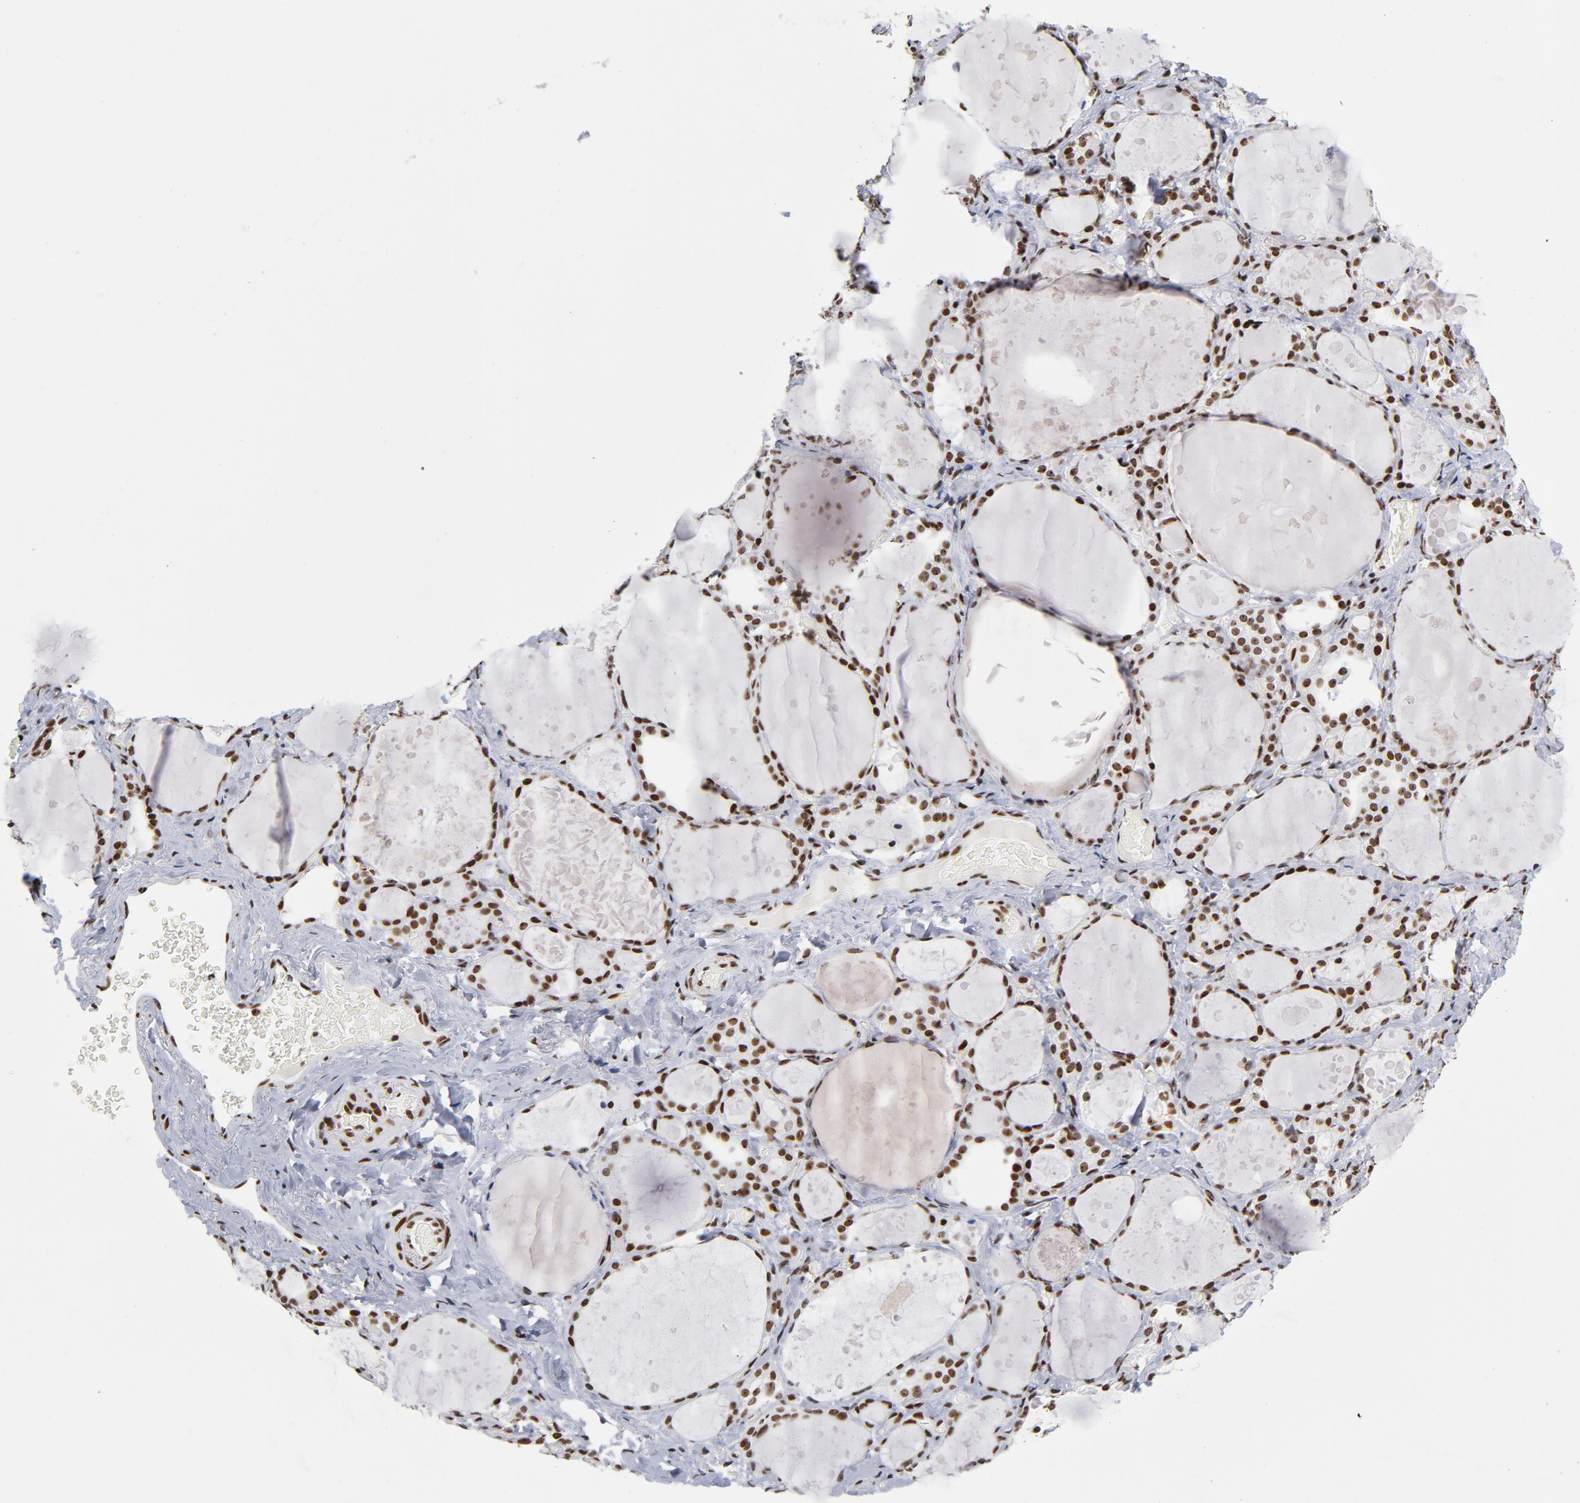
{"staining": {"intensity": "strong", "quantity": ">75%", "location": "nuclear"}, "tissue": "thyroid gland", "cell_type": "Glandular cells", "image_type": "normal", "snomed": [{"axis": "morphology", "description": "Normal tissue, NOS"}, {"axis": "topography", "description": "Thyroid gland"}], "caption": "High-magnification brightfield microscopy of unremarkable thyroid gland stained with DAB (brown) and counterstained with hematoxylin (blue). glandular cells exhibit strong nuclear staining is identified in about>75% of cells. (DAB = brown stain, brightfield microscopy at high magnification).", "gene": "TOP2B", "patient": {"sex": "female", "age": 75}}